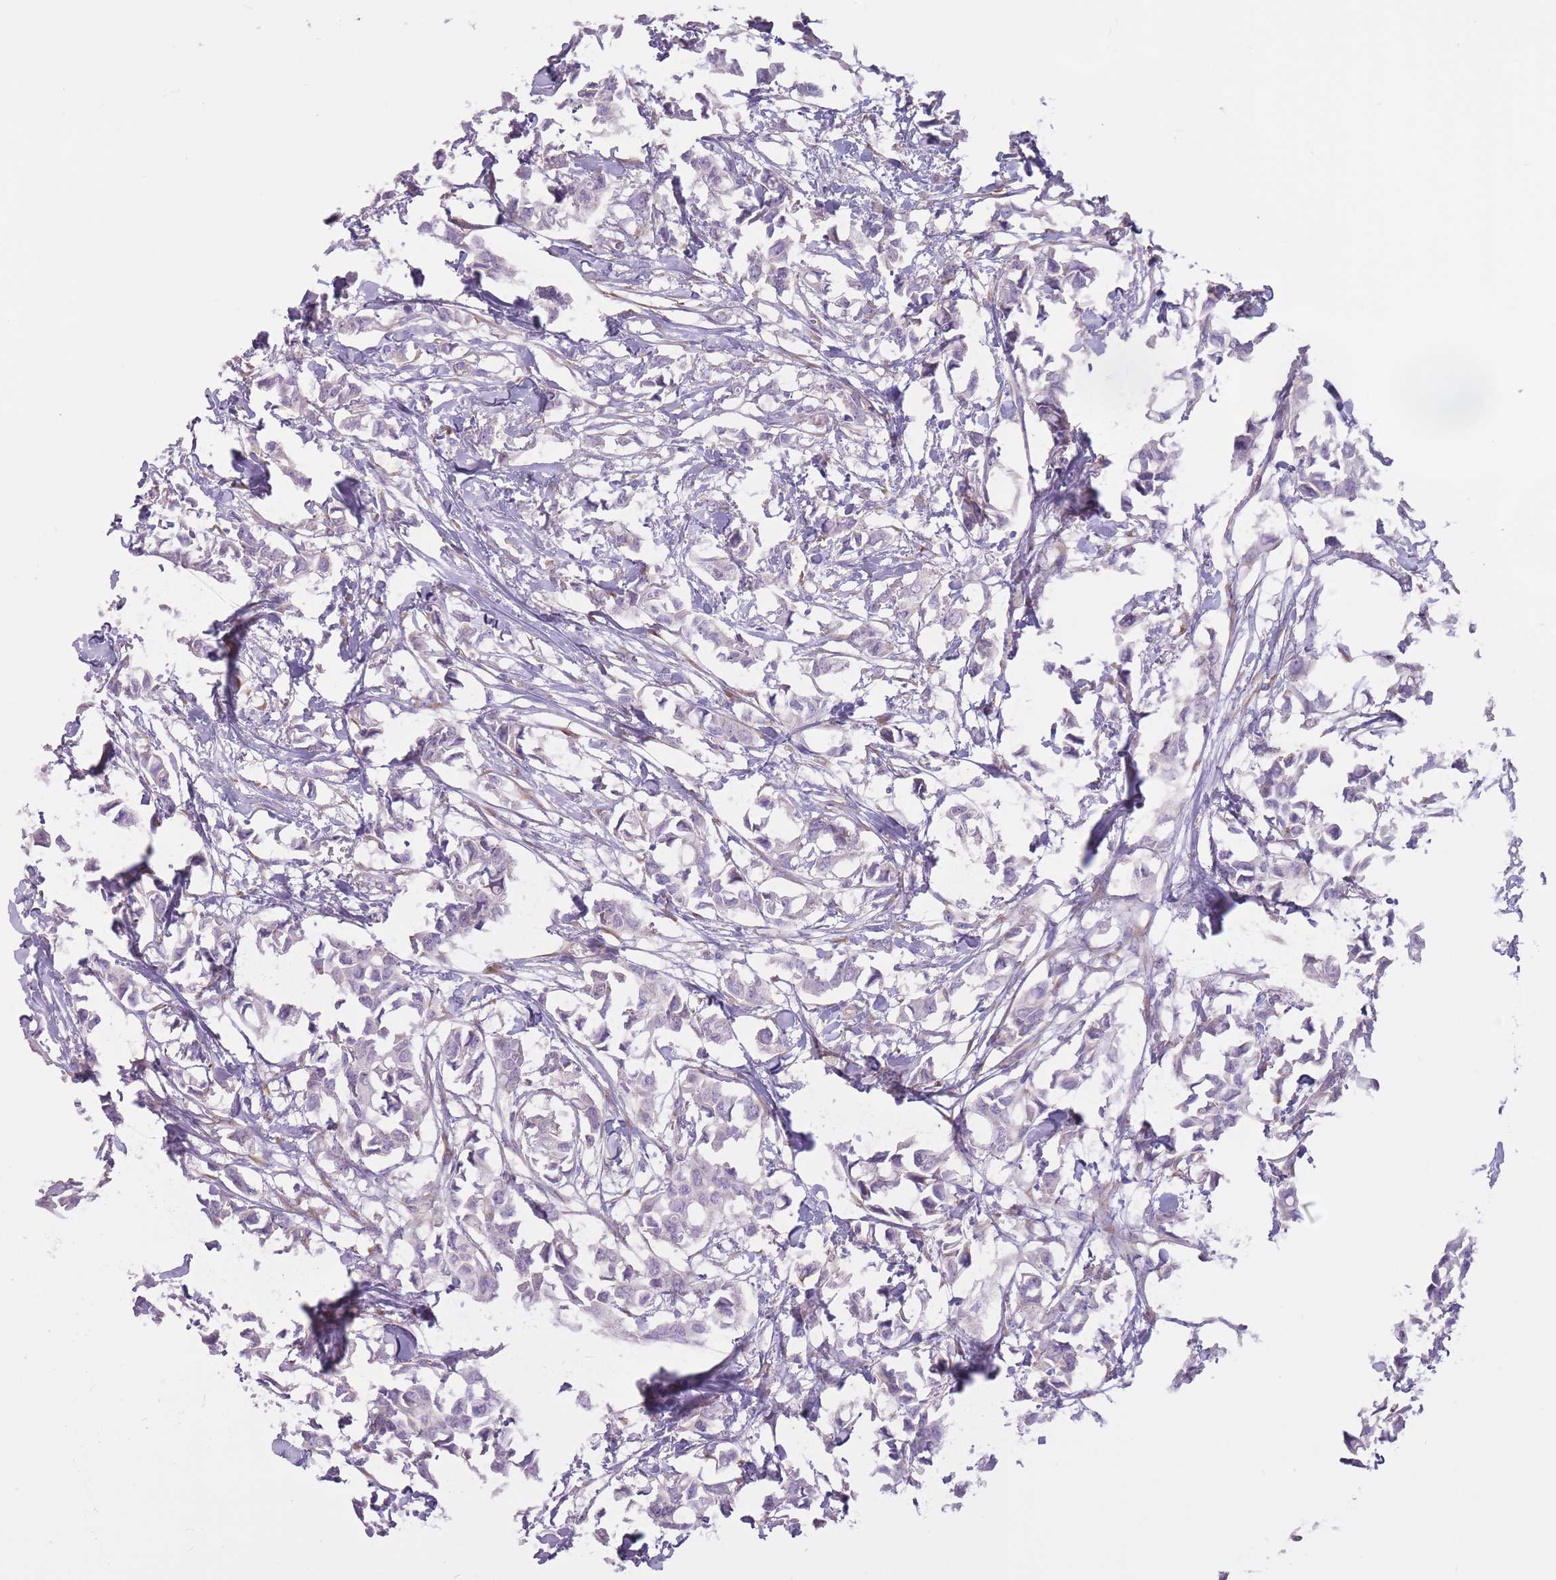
{"staining": {"intensity": "negative", "quantity": "none", "location": "none"}, "tissue": "breast cancer", "cell_type": "Tumor cells", "image_type": "cancer", "snomed": [{"axis": "morphology", "description": "Duct carcinoma"}, {"axis": "topography", "description": "Breast"}], "caption": "Immunohistochemical staining of human breast intraductal carcinoma demonstrates no significant positivity in tumor cells.", "gene": "RPL18", "patient": {"sex": "female", "age": 41}}